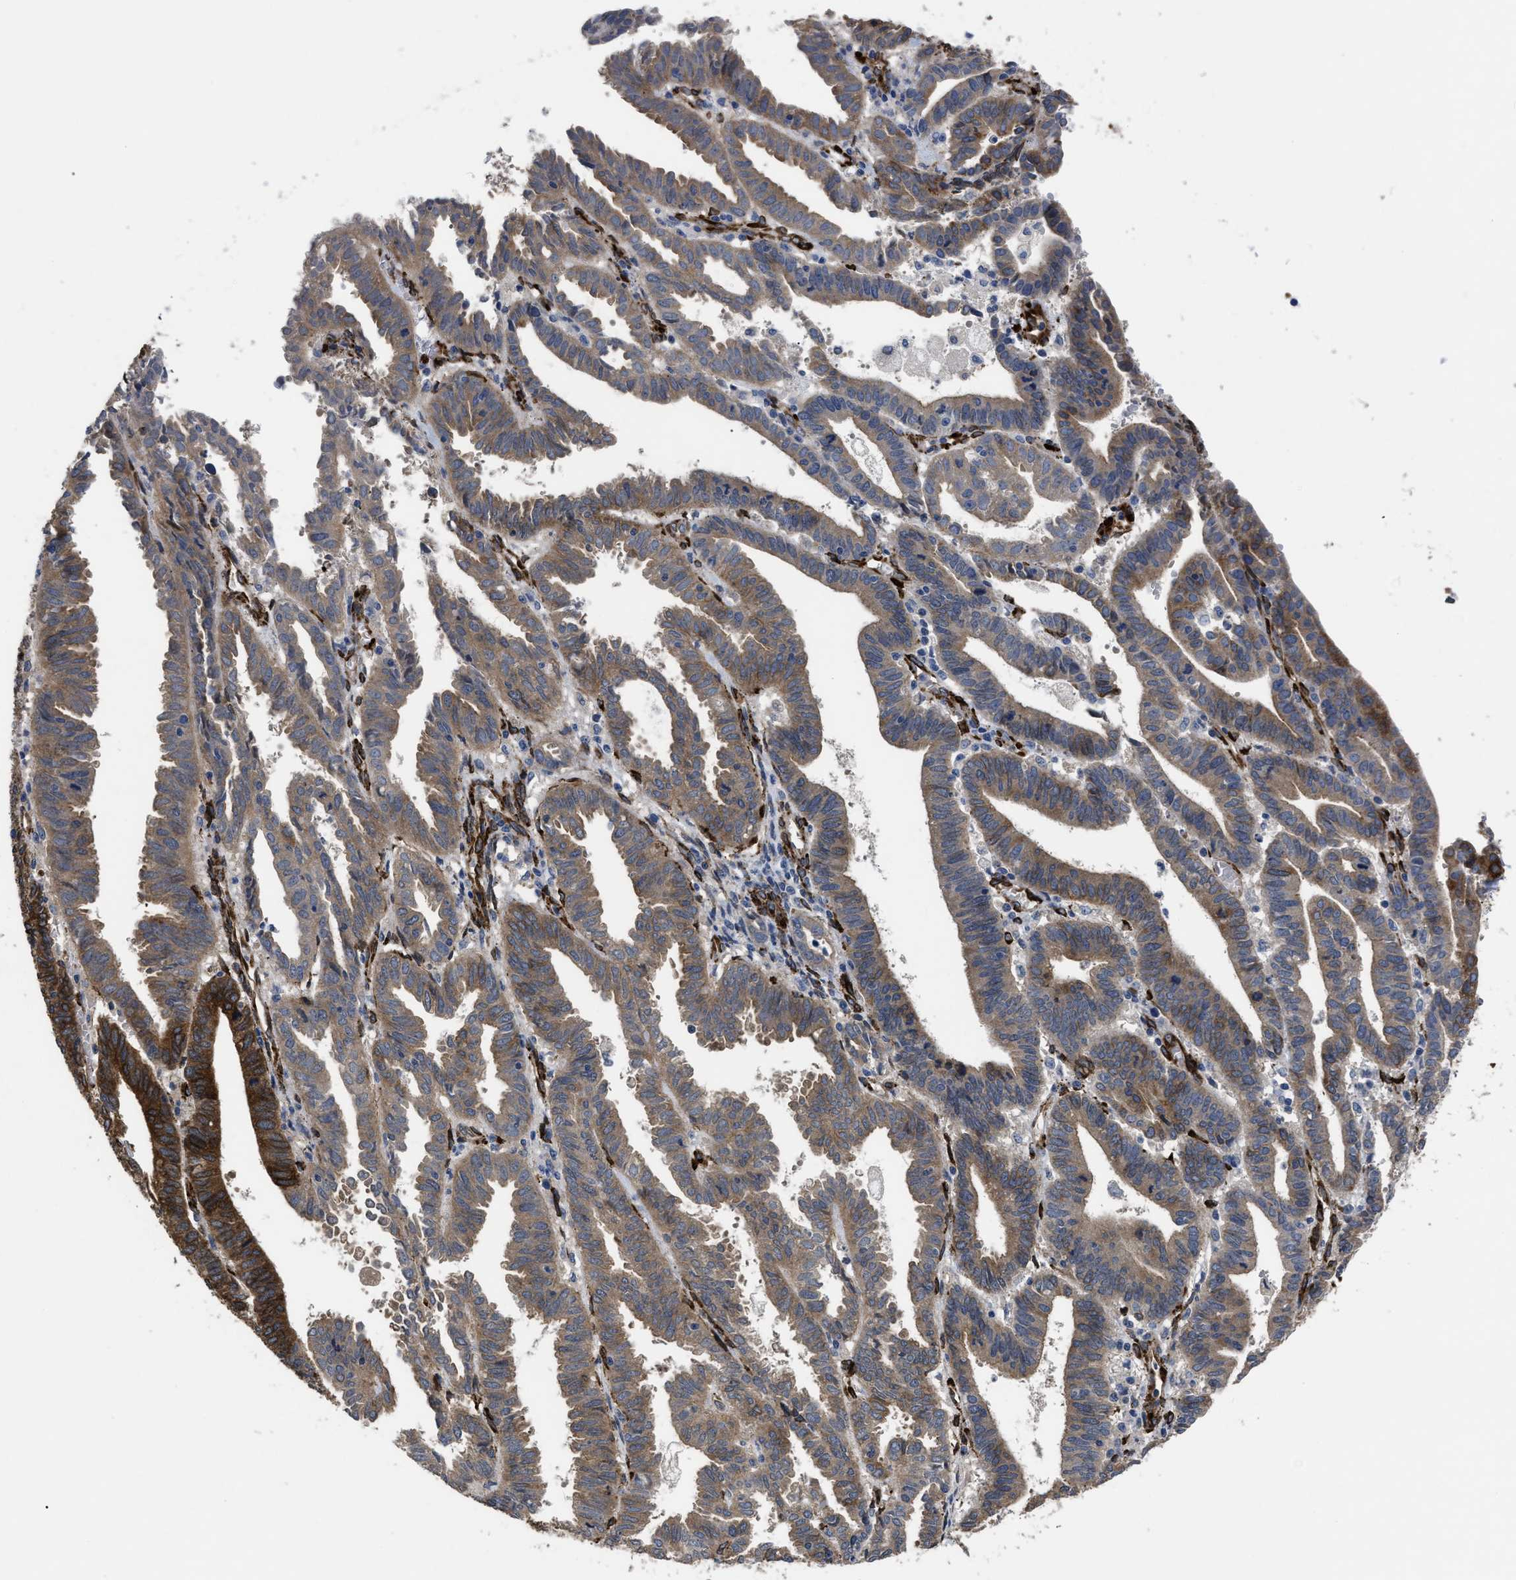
{"staining": {"intensity": "strong", "quantity": "25%-75%", "location": "cytoplasmic/membranous"}, "tissue": "endometrial cancer", "cell_type": "Tumor cells", "image_type": "cancer", "snomed": [{"axis": "morphology", "description": "Adenocarcinoma, NOS"}, {"axis": "topography", "description": "Uterus"}], "caption": "Protein staining by IHC displays strong cytoplasmic/membranous positivity in about 25%-75% of tumor cells in adenocarcinoma (endometrial). Using DAB (brown) and hematoxylin (blue) stains, captured at high magnification using brightfield microscopy.", "gene": "SQLE", "patient": {"sex": "female", "age": 83}}